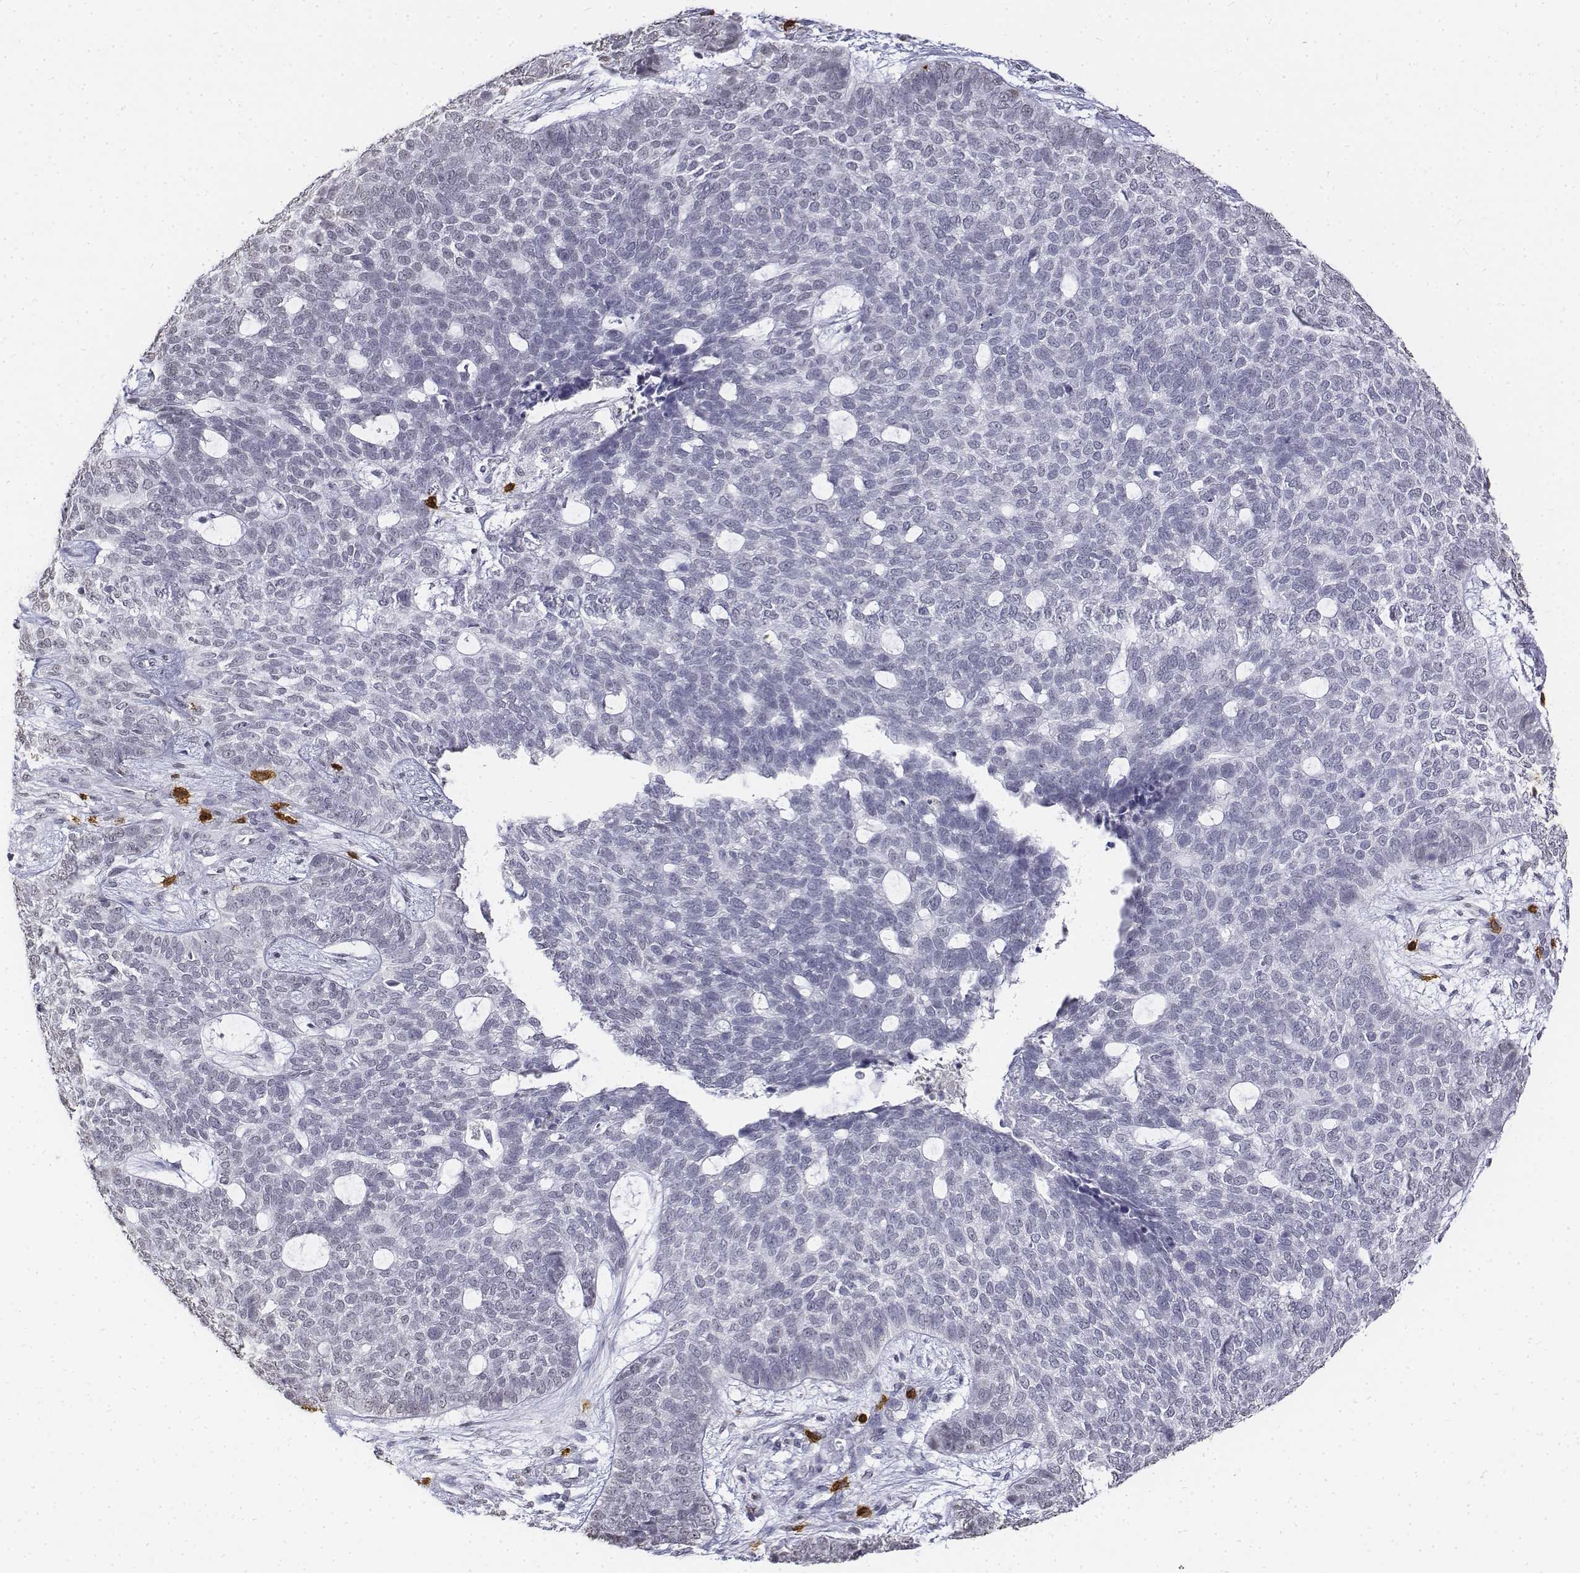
{"staining": {"intensity": "negative", "quantity": "none", "location": "none"}, "tissue": "skin cancer", "cell_type": "Tumor cells", "image_type": "cancer", "snomed": [{"axis": "morphology", "description": "Basal cell carcinoma"}, {"axis": "topography", "description": "Skin"}], "caption": "A photomicrograph of human basal cell carcinoma (skin) is negative for staining in tumor cells.", "gene": "CD3E", "patient": {"sex": "female", "age": 69}}